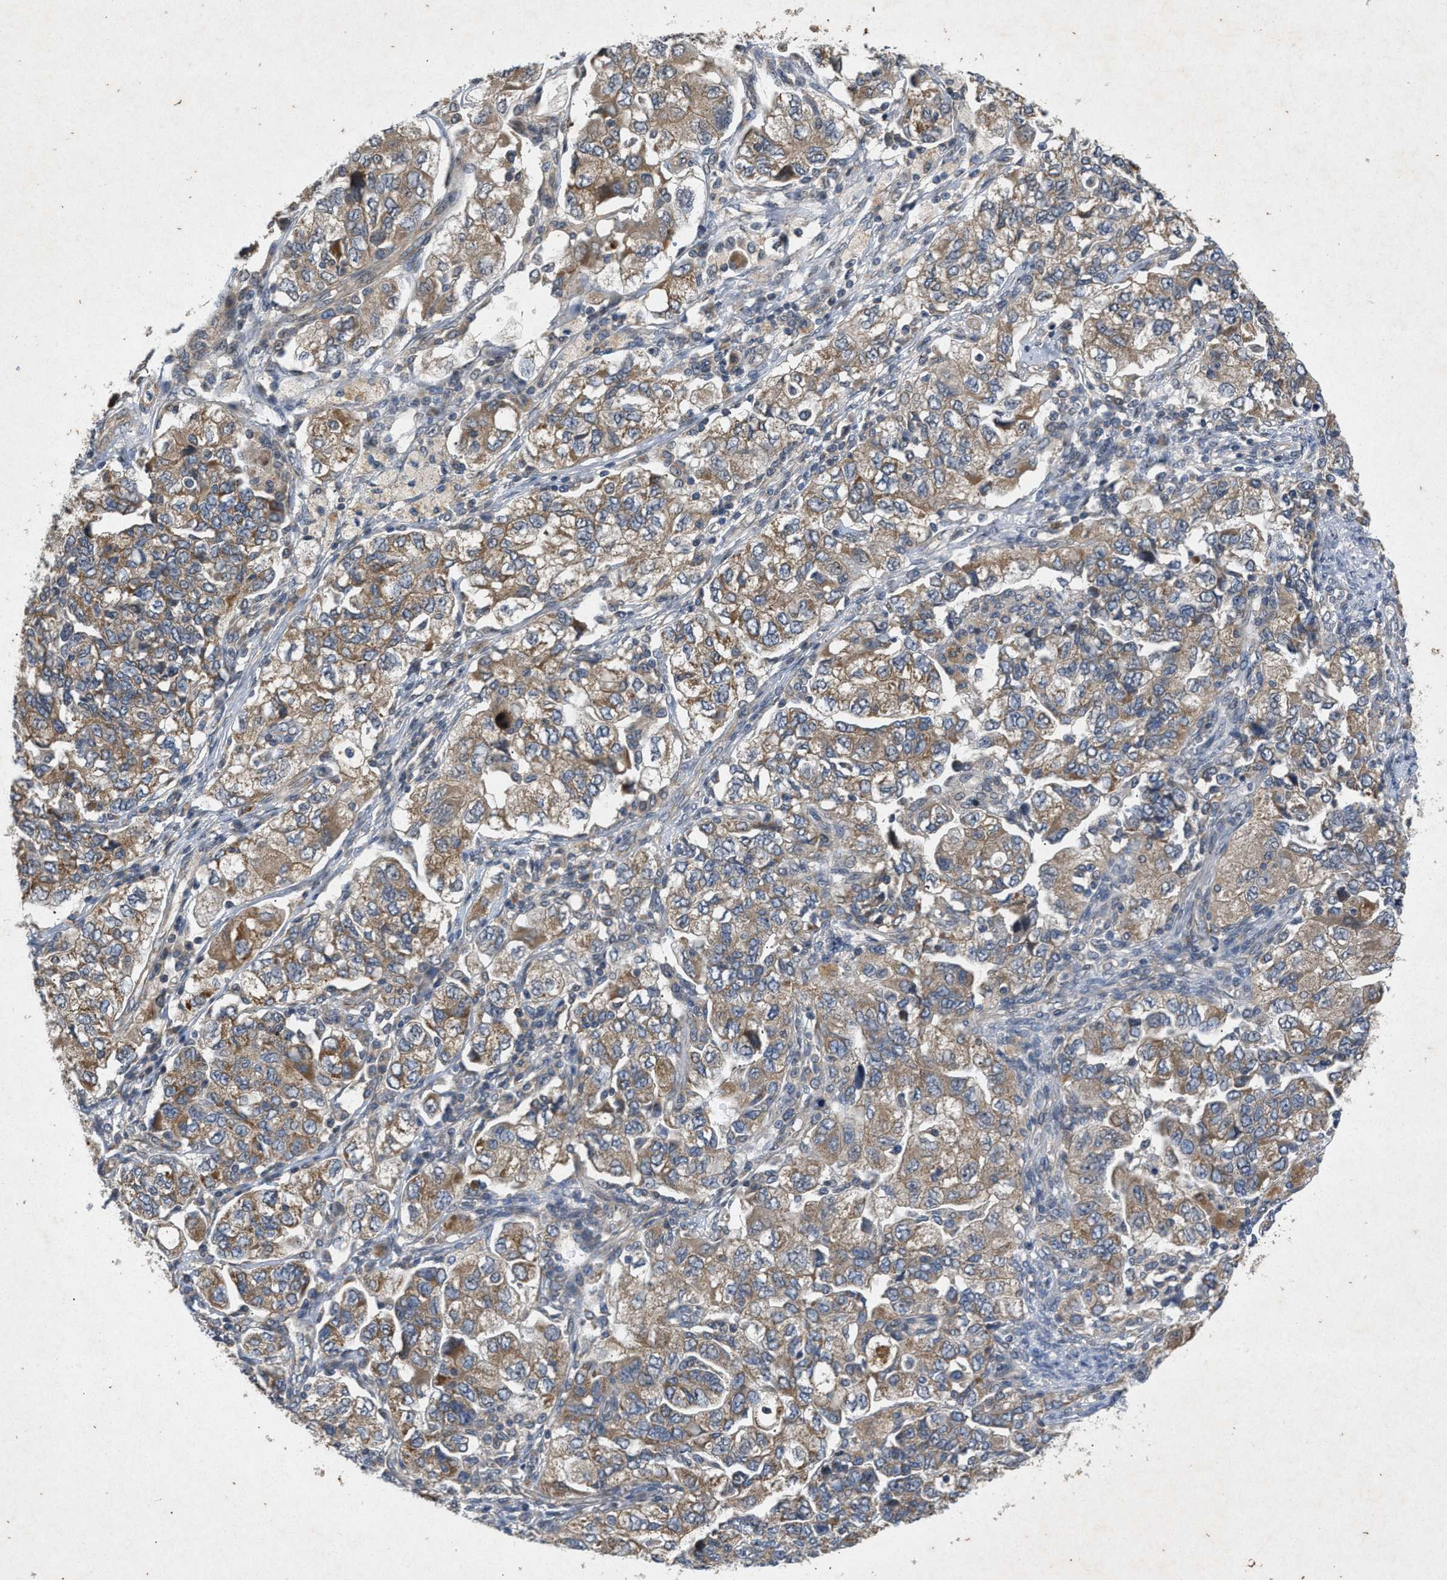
{"staining": {"intensity": "moderate", "quantity": ">75%", "location": "cytoplasmic/membranous"}, "tissue": "ovarian cancer", "cell_type": "Tumor cells", "image_type": "cancer", "snomed": [{"axis": "morphology", "description": "Carcinoma, NOS"}, {"axis": "morphology", "description": "Cystadenocarcinoma, serous, NOS"}, {"axis": "topography", "description": "Ovary"}], "caption": "This is an image of IHC staining of ovarian cancer (serous cystadenocarcinoma), which shows moderate expression in the cytoplasmic/membranous of tumor cells.", "gene": "PRKG2", "patient": {"sex": "female", "age": 69}}